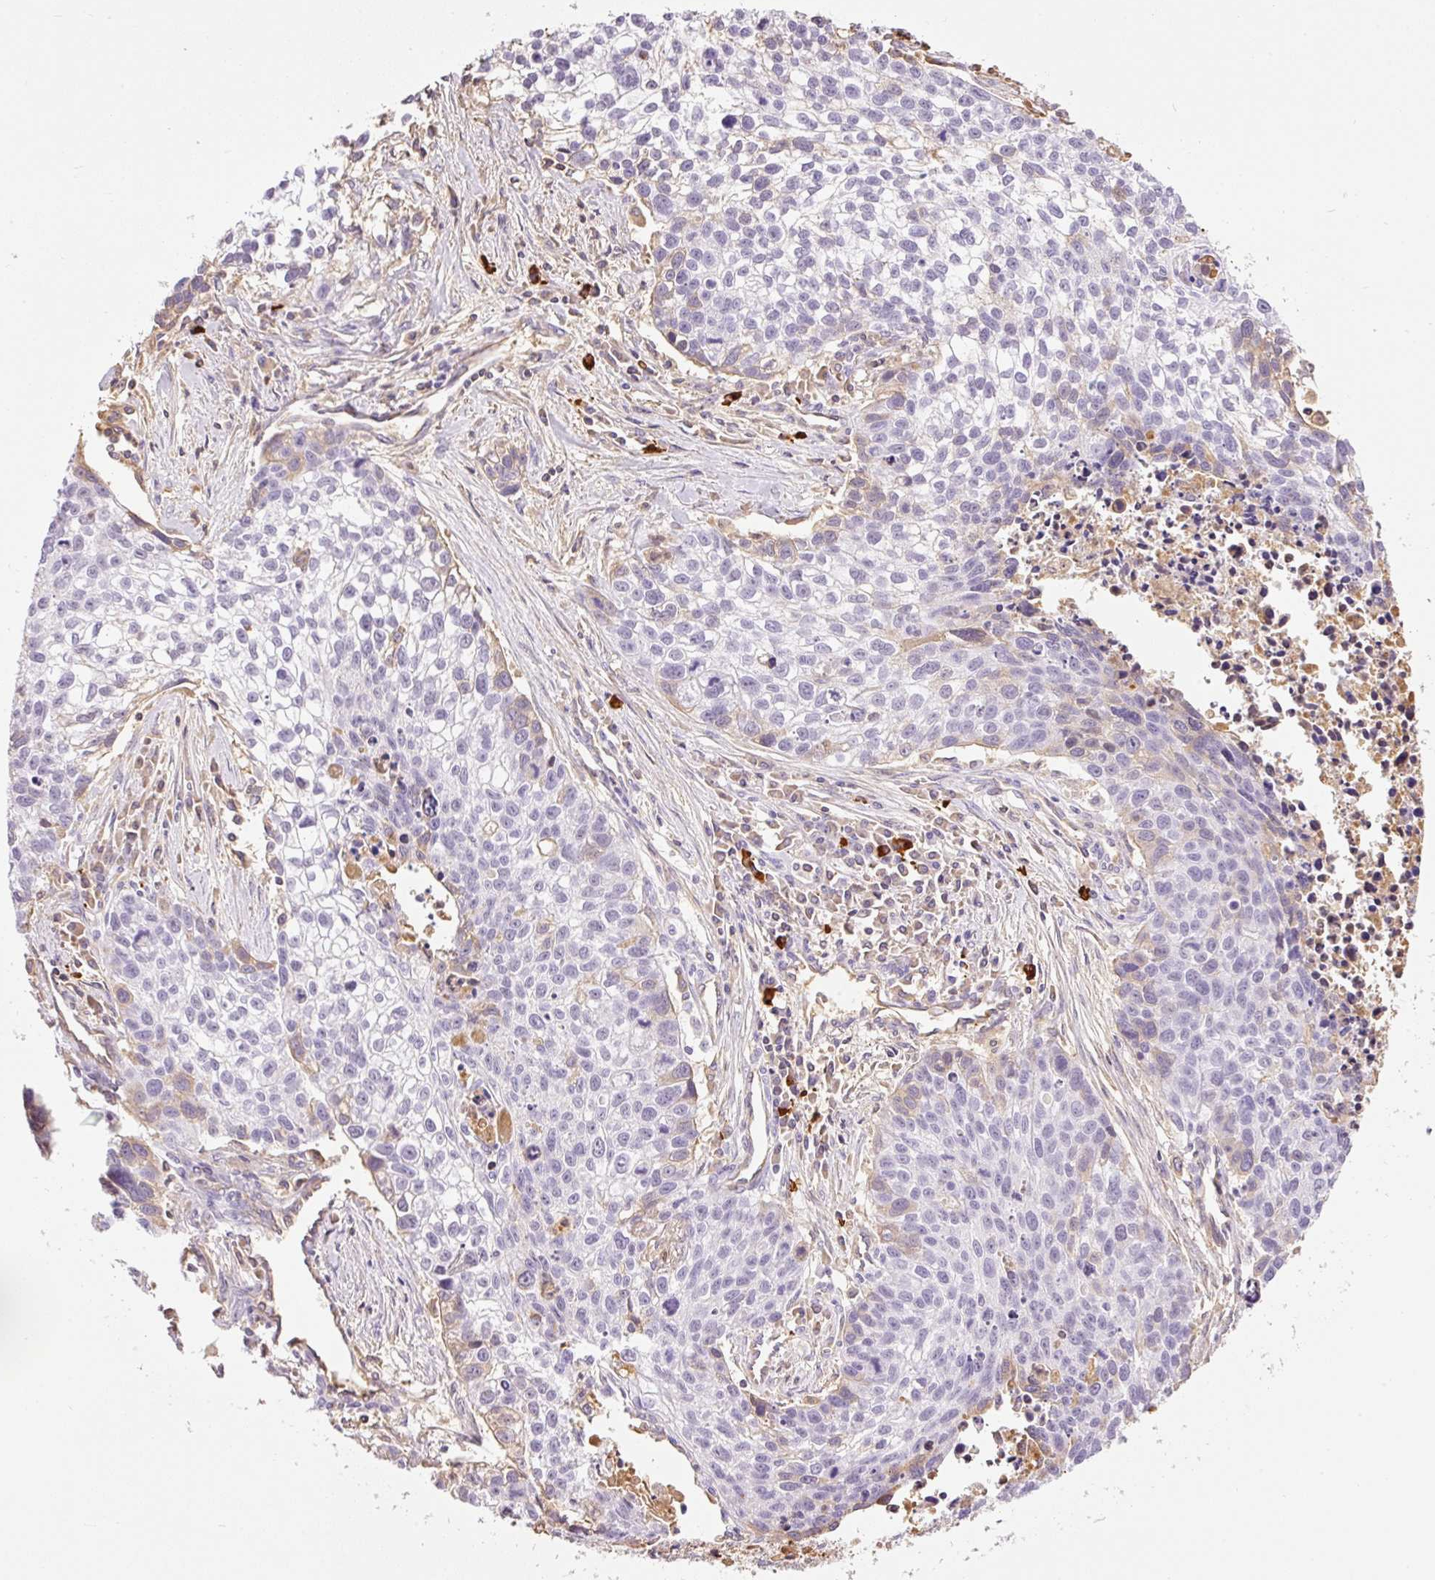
{"staining": {"intensity": "weak", "quantity": "<25%", "location": "cytoplasmic/membranous"}, "tissue": "lung cancer", "cell_type": "Tumor cells", "image_type": "cancer", "snomed": [{"axis": "morphology", "description": "Squamous cell carcinoma, NOS"}, {"axis": "topography", "description": "Lung"}], "caption": "Squamous cell carcinoma (lung) was stained to show a protein in brown. There is no significant positivity in tumor cells. (DAB (3,3'-diaminobenzidine) IHC, high magnification).", "gene": "PRPF38B", "patient": {"sex": "male", "age": 74}}